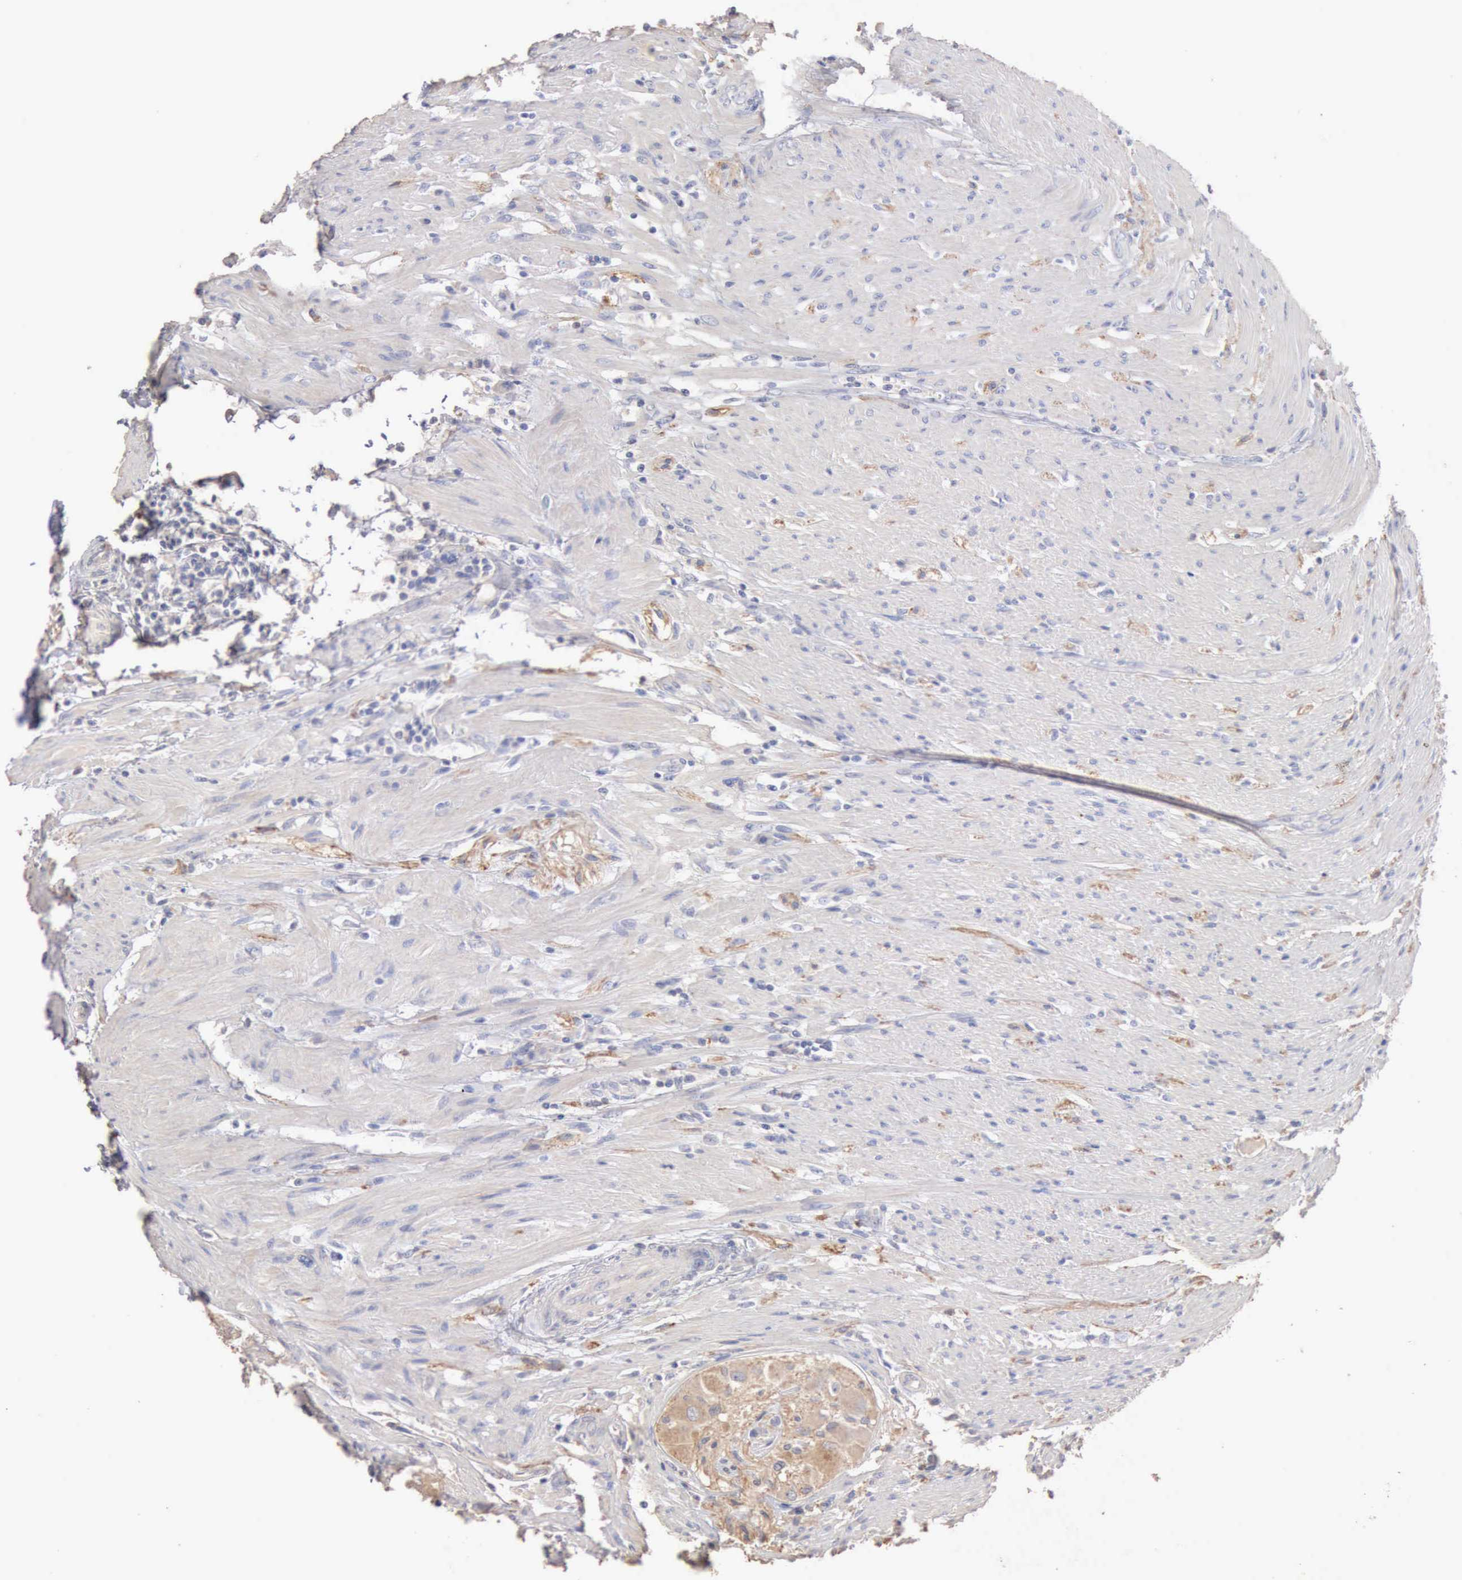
{"staining": {"intensity": "weak", "quantity": ">75%", "location": "cytoplasmic/membranous"}, "tissue": "colorectal cancer", "cell_type": "Tumor cells", "image_type": "cancer", "snomed": [{"axis": "morphology", "description": "Adenocarcinoma, NOS"}, {"axis": "topography", "description": "Colon"}], "caption": "Protein positivity by immunohistochemistry (IHC) exhibits weak cytoplasmic/membranous staining in about >75% of tumor cells in colorectal cancer (adenocarcinoma). (DAB = brown stain, brightfield microscopy at high magnification).", "gene": "KRT6B", "patient": {"sex": "female", "age": 46}}